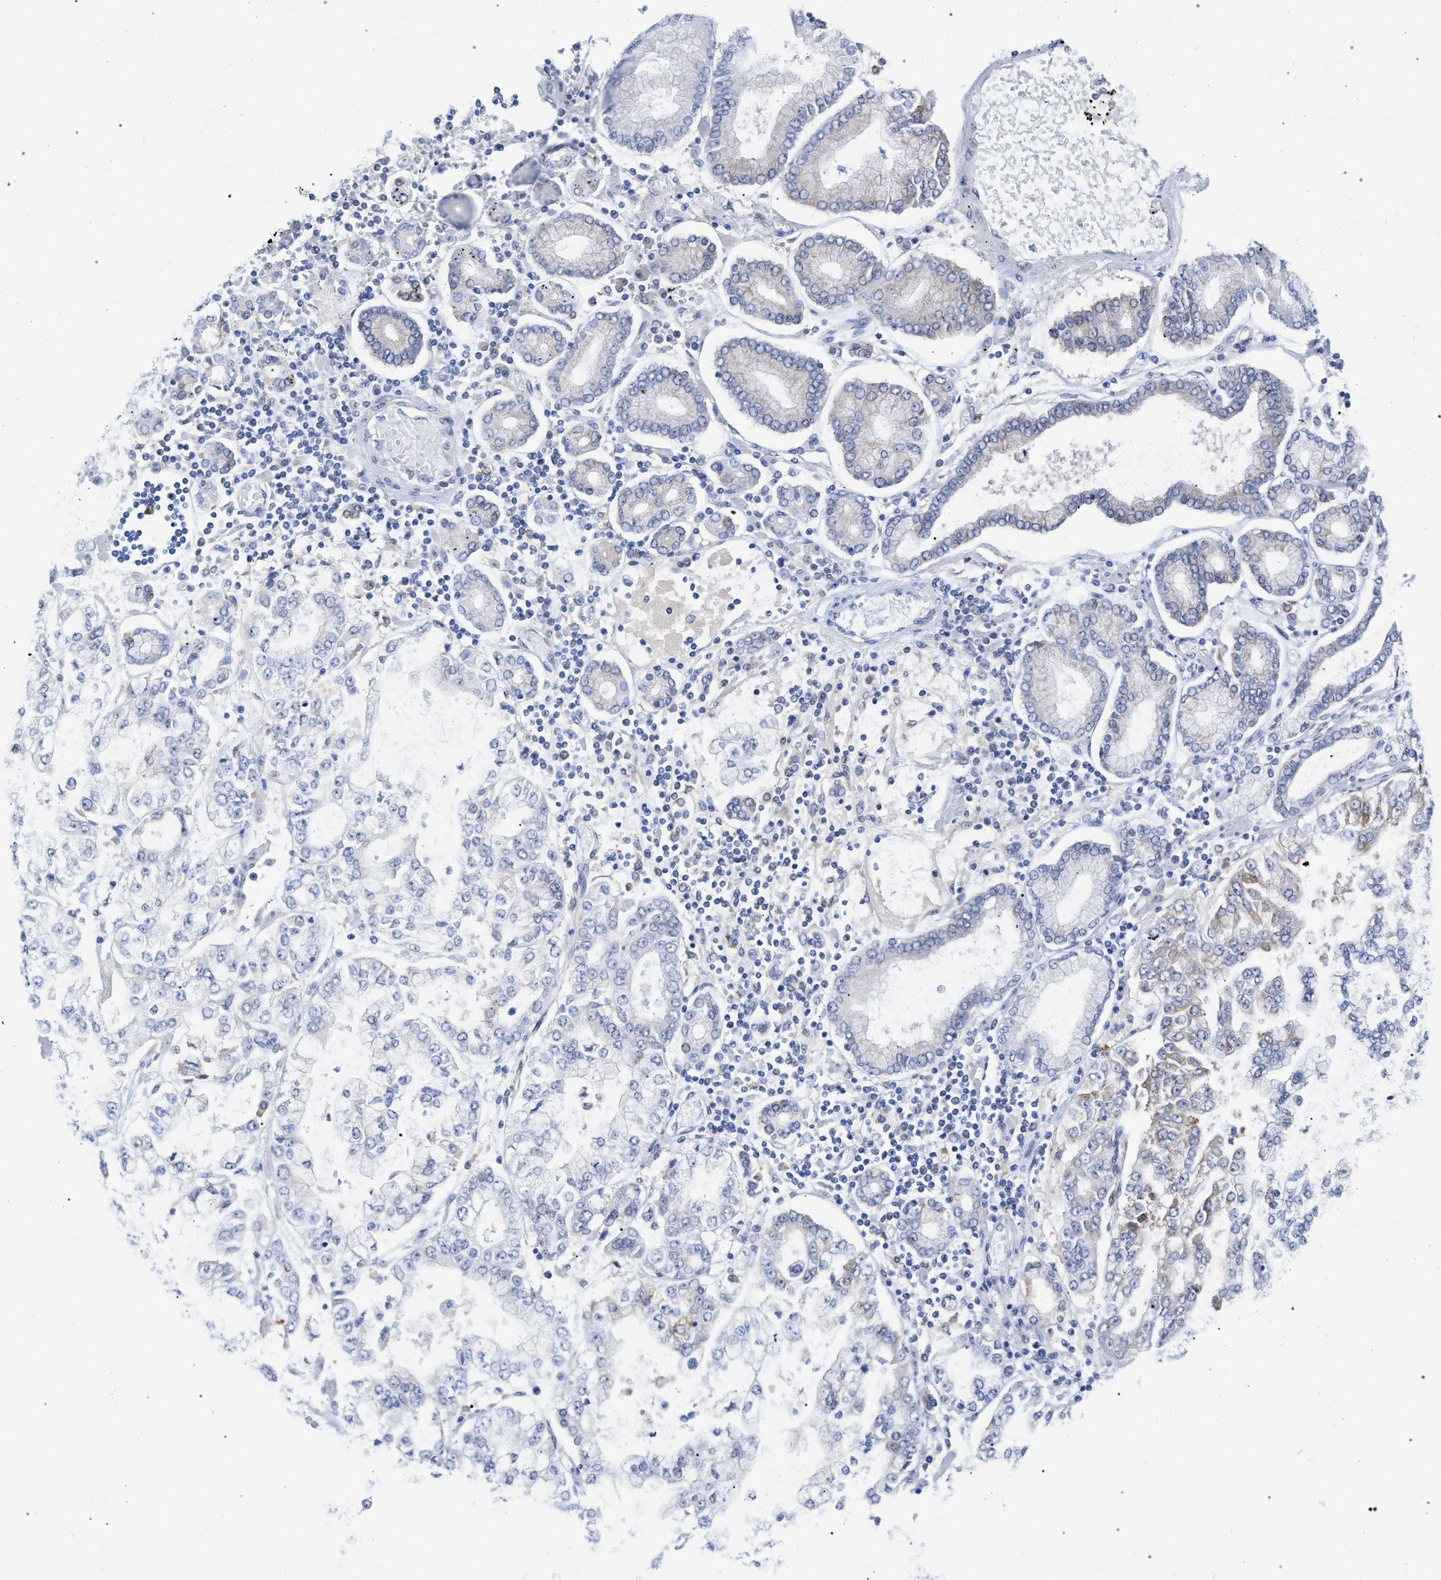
{"staining": {"intensity": "negative", "quantity": "none", "location": "none"}, "tissue": "stomach cancer", "cell_type": "Tumor cells", "image_type": "cancer", "snomed": [{"axis": "morphology", "description": "Adenocarcinoma, NOS"}, {"axis": "topography", "description": "Stomach"}], "caption": "Micrograph shows no protein positivity in tumor cells of stomach adenocarcinoma tissue.", "gene": "FHOD3", "patient": {"sex": "male", "age": 76}}